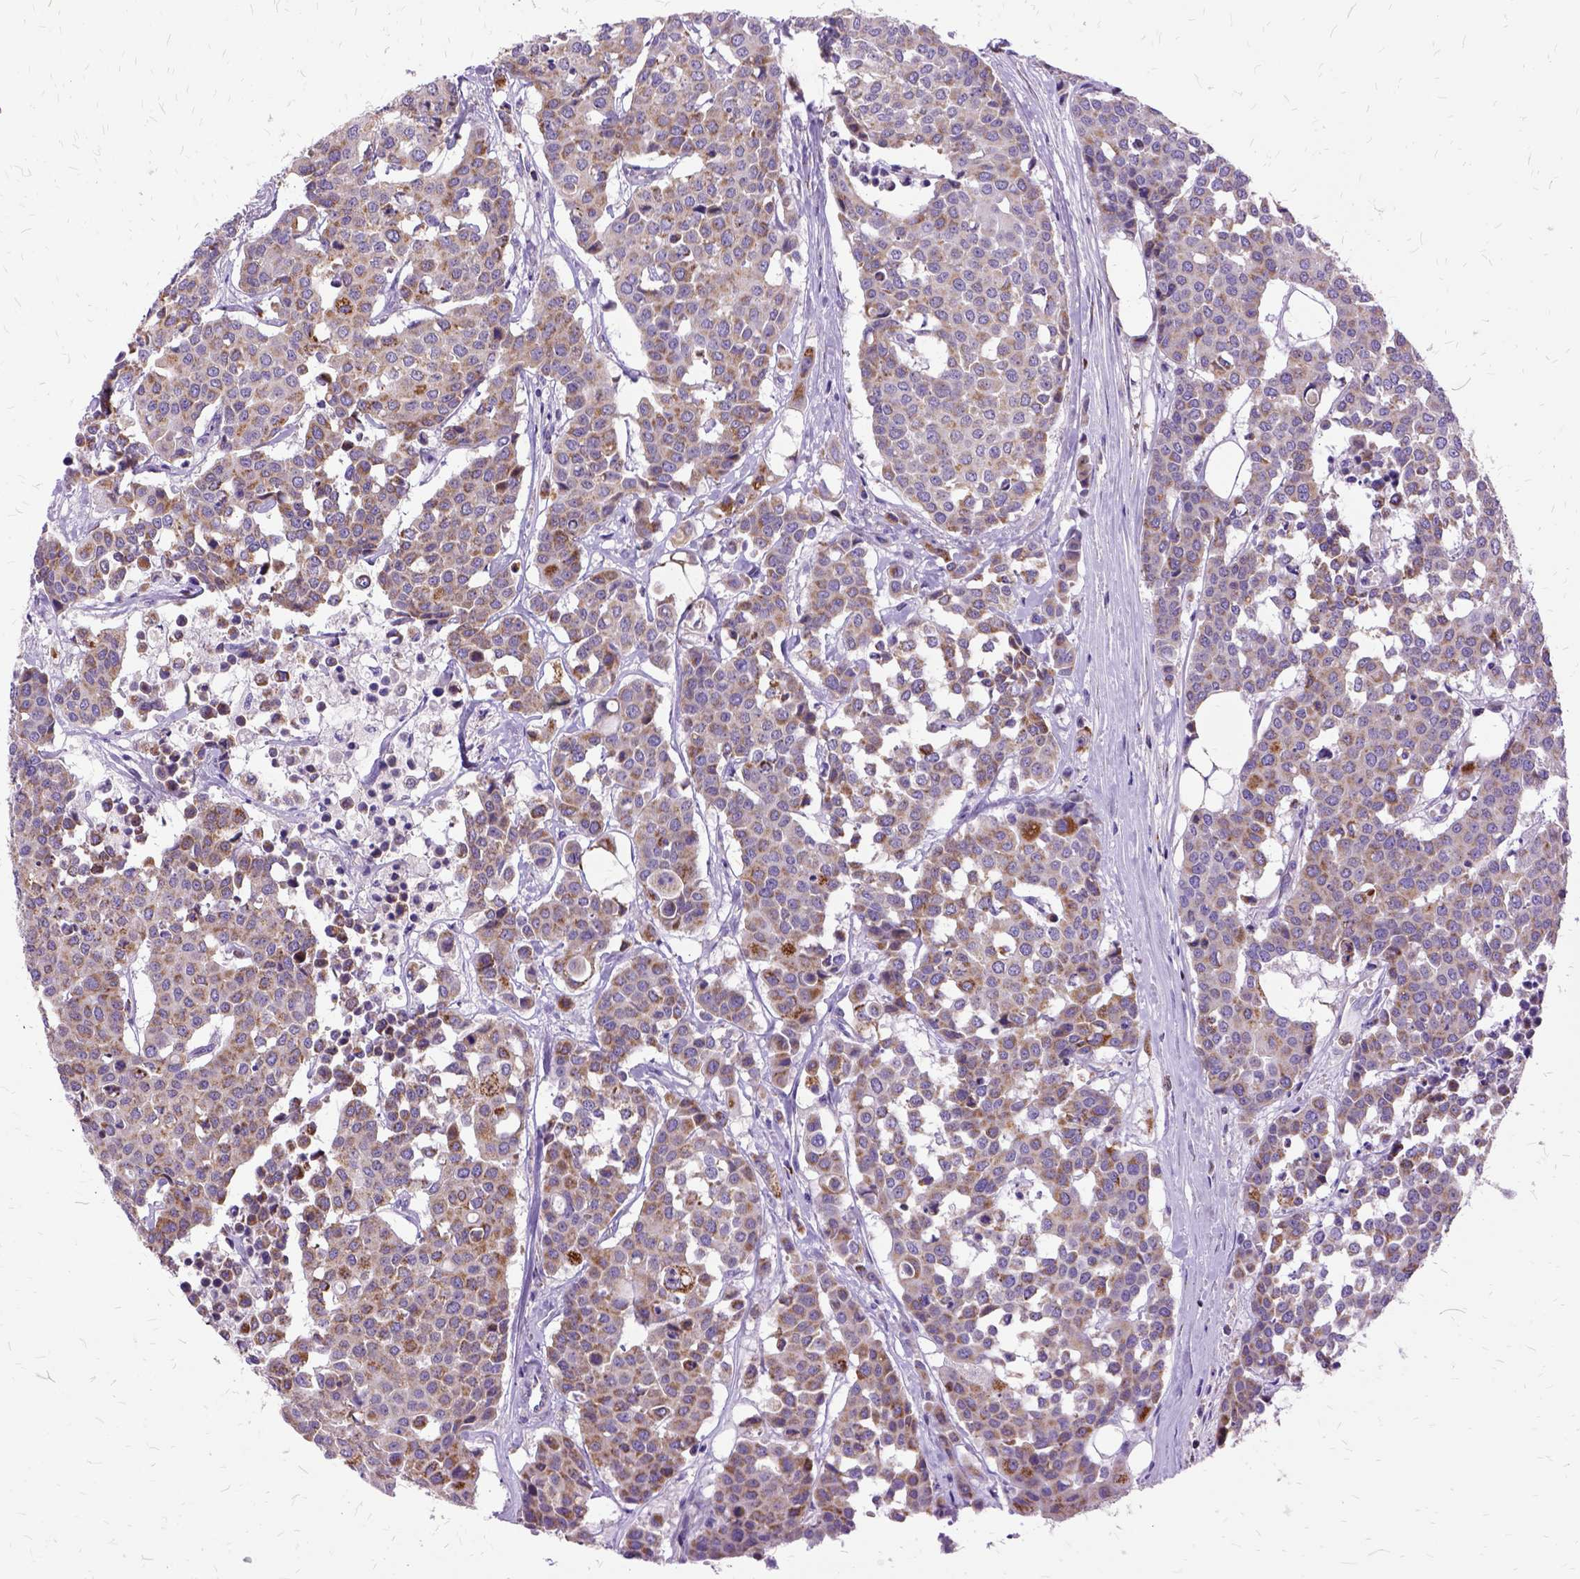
{"staining": {"intensity": "weak", "quantity": "25%-75%", "location": "cytoplasmic/membranous"}, "tissue": "carcinoid", "cell_type": "Tumor cells", "image_type": "cancer", "snomed": [{"axis": "morphology", "description": "Carcinoid, malignant, NOS"}, {"axis": "topography", "description": "Colon"}], "caption": "There is low levels of weak cytoplasmic/membranous staining in tumor cells of carcinoid (malignant), as demonstrated by immunohistochemical staining (brown color).", "gene": "OXCT1", "patient": {"sex": "male", "age": 81}}